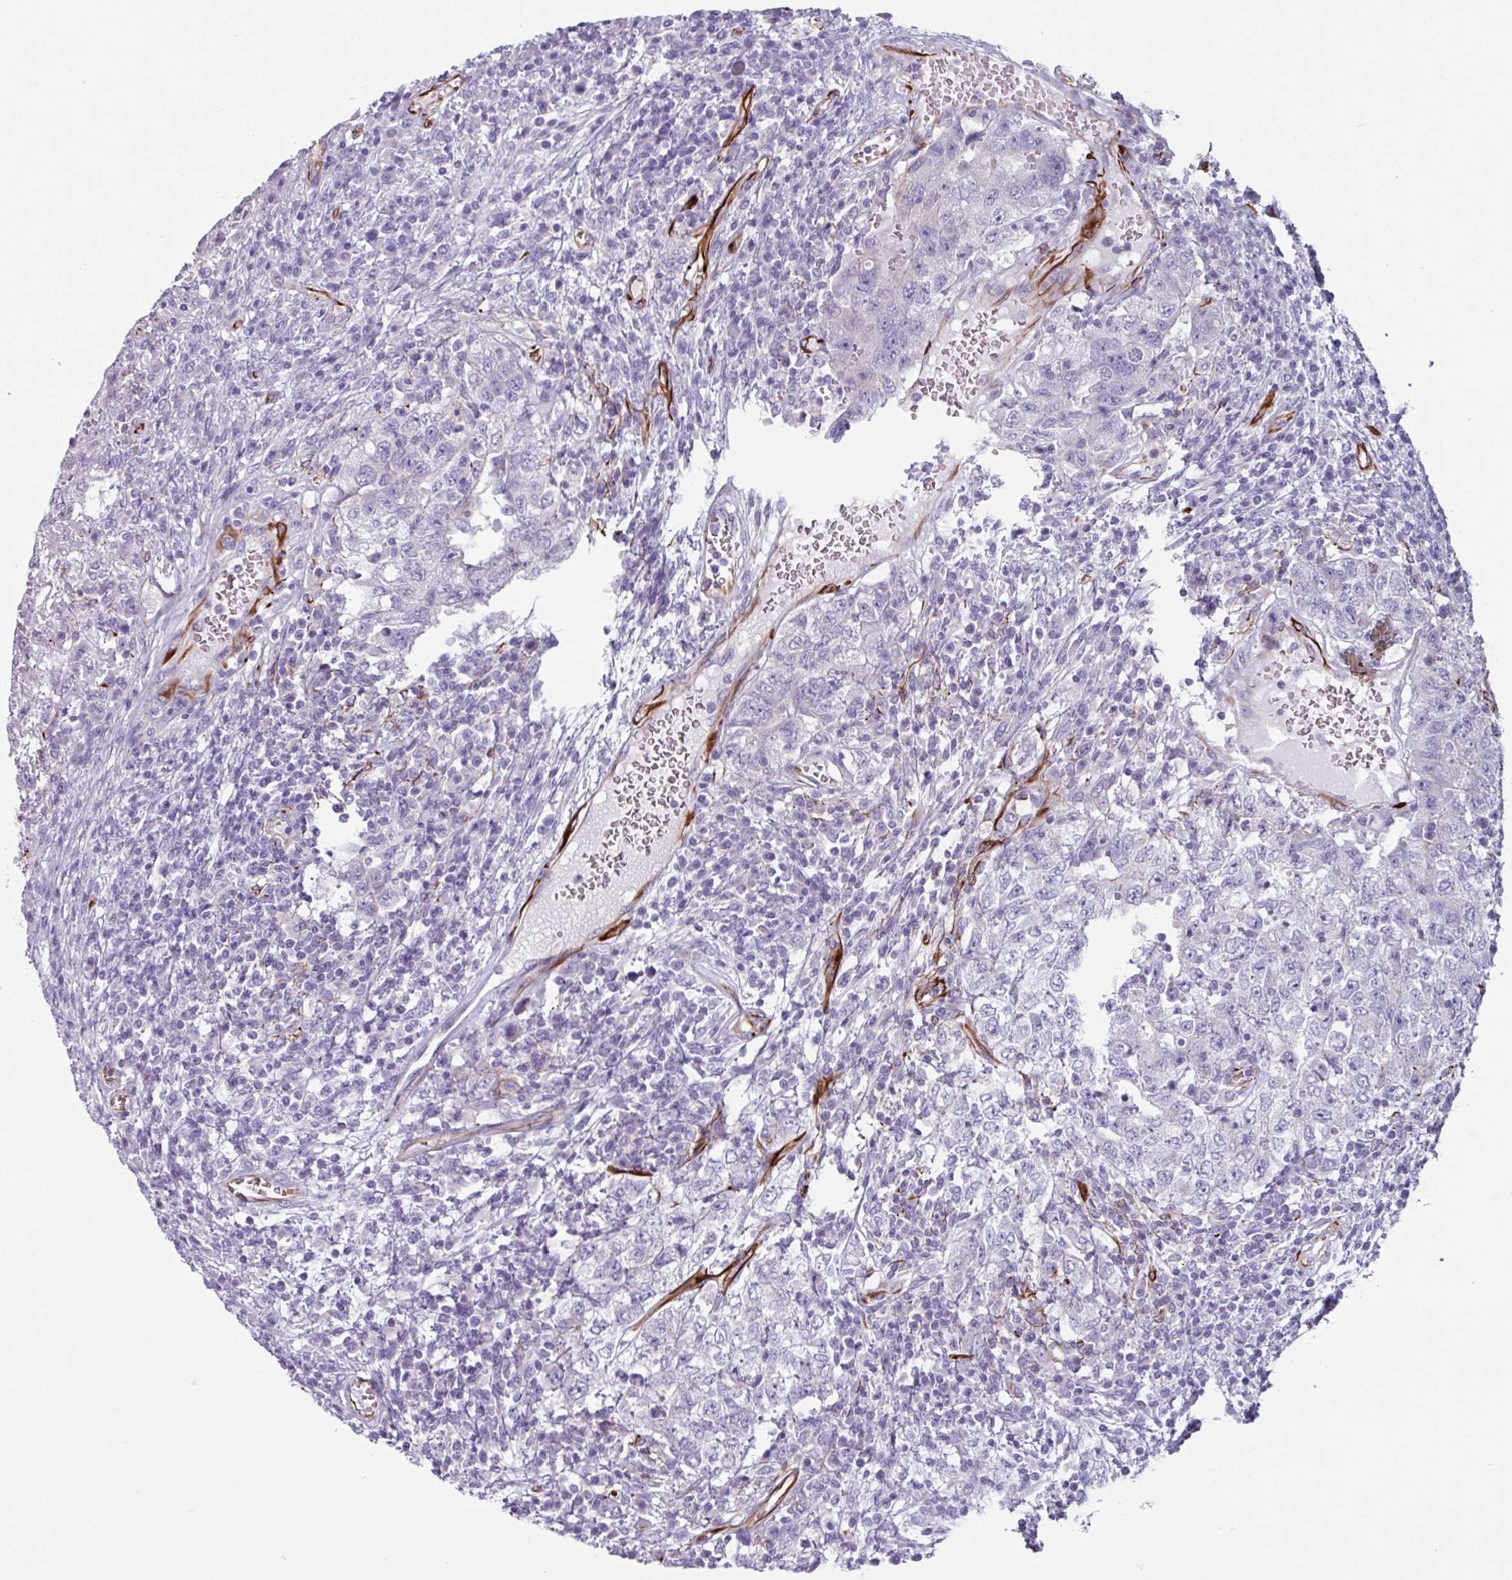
{"staining": {"intensity": "negative", "quantity": "none", "location": "none"}, "tissue": "testis cancer", "cell_type": "Tumor cells", "image_type": "cancer", "snomed": [{"axis": "morphology", "description": "Carcinoma, Embryonal, NOS"}, {"axis": "topography", "description": "Testis"}], "caption": "Immunohistochemistry (IHC) of testis cancer displays no staining in tumor cells.", "gene": "BTD", "patient": {"sex": "male", "age": 26}}